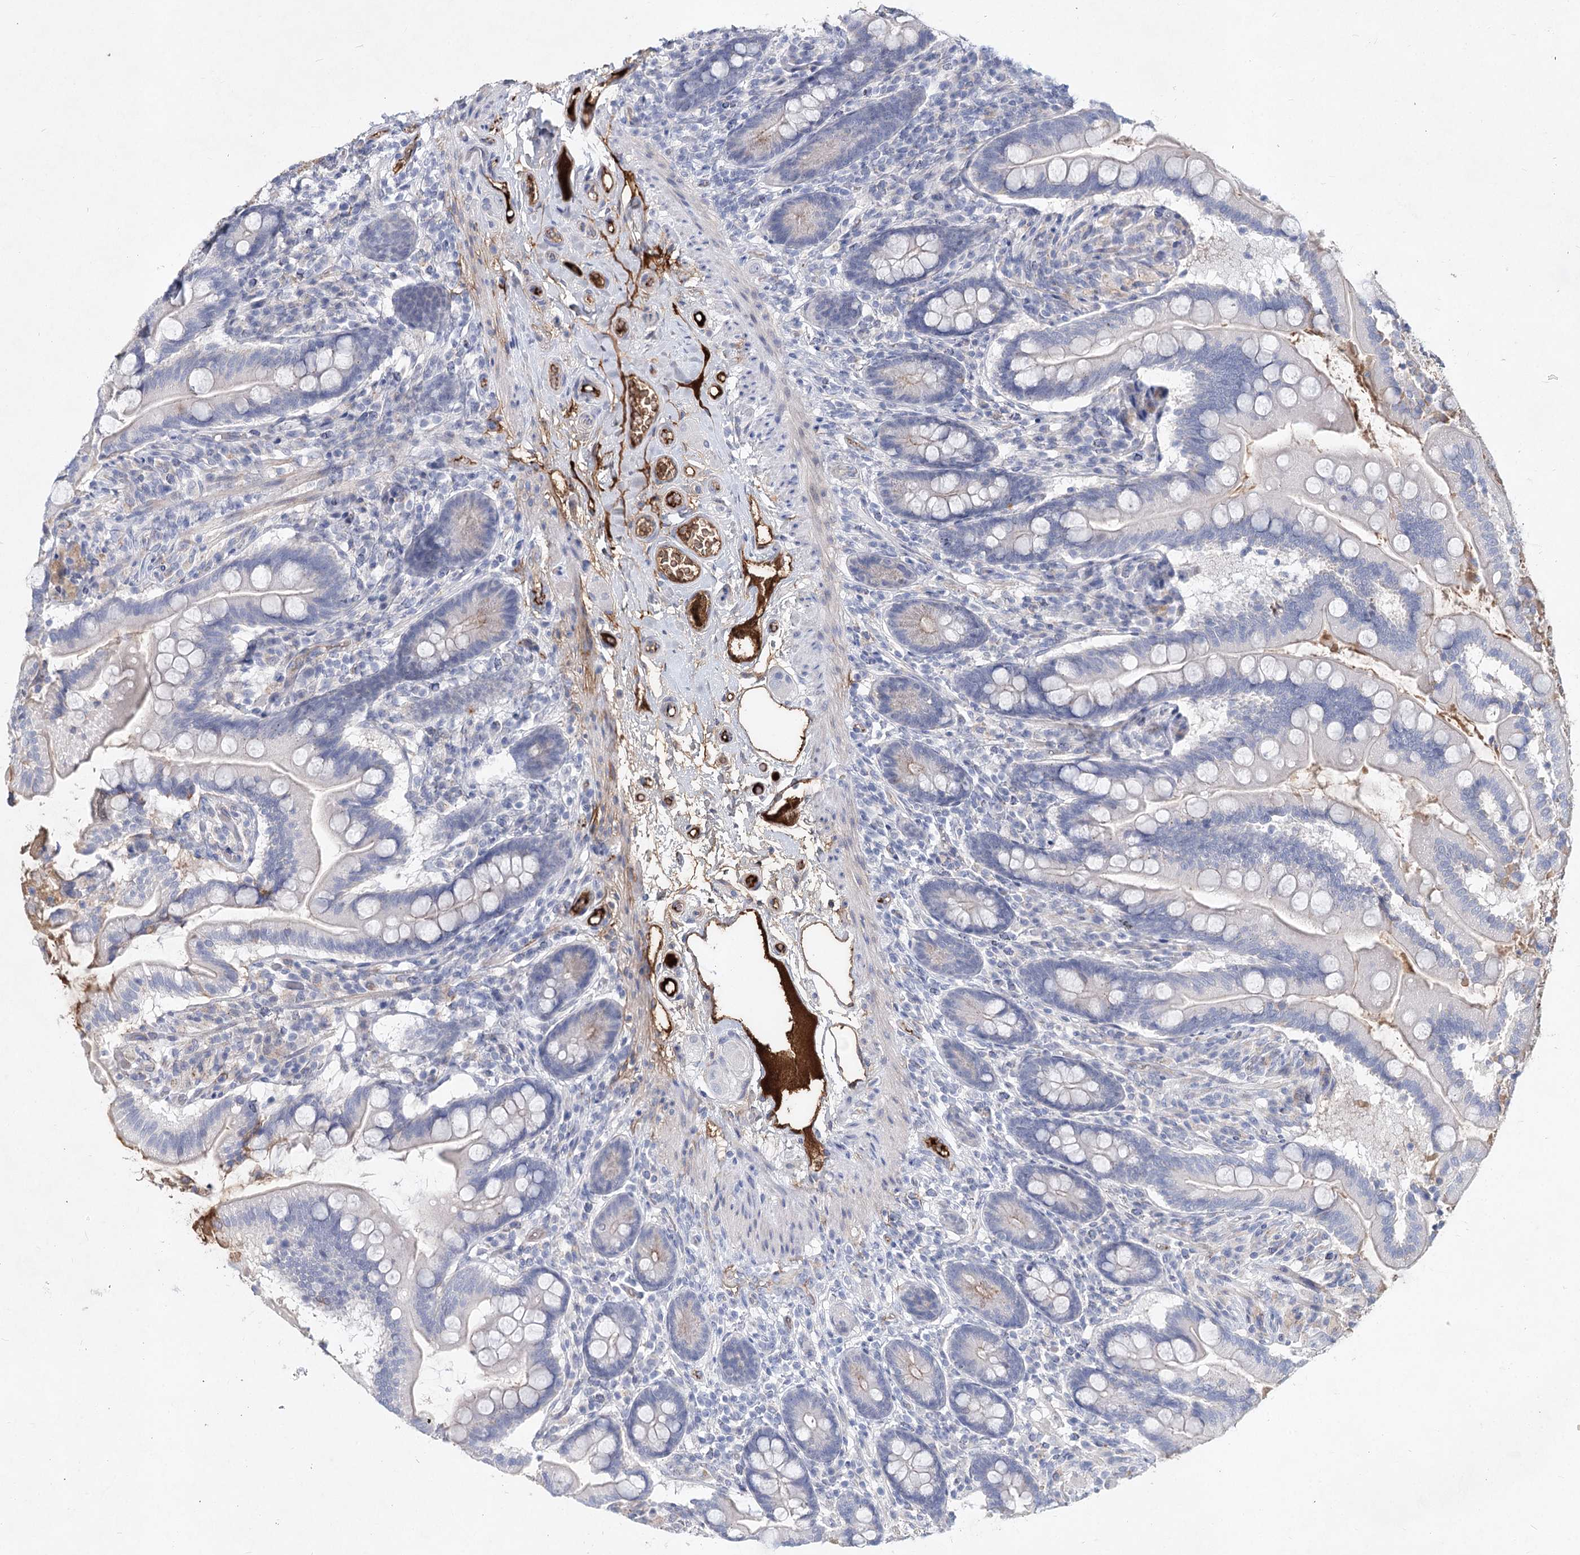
{"staining": {"intensity": "negative", "quantity": "none", "location": "none"}, "tissue": "small intestine", "cell_type": "Glandular cells", "image_type": "normal", "snomed": [{"axis": "morphology", "description": "Normal tissue, NOS"}, {"axis": "topography", "description": "Small intestine"}], "caption": "Protein analysis of normal small intestine exhibits no significant staining in glandular cells.", "gene": "TASOR2", "patient": {"sex": "female", "age": 64}}